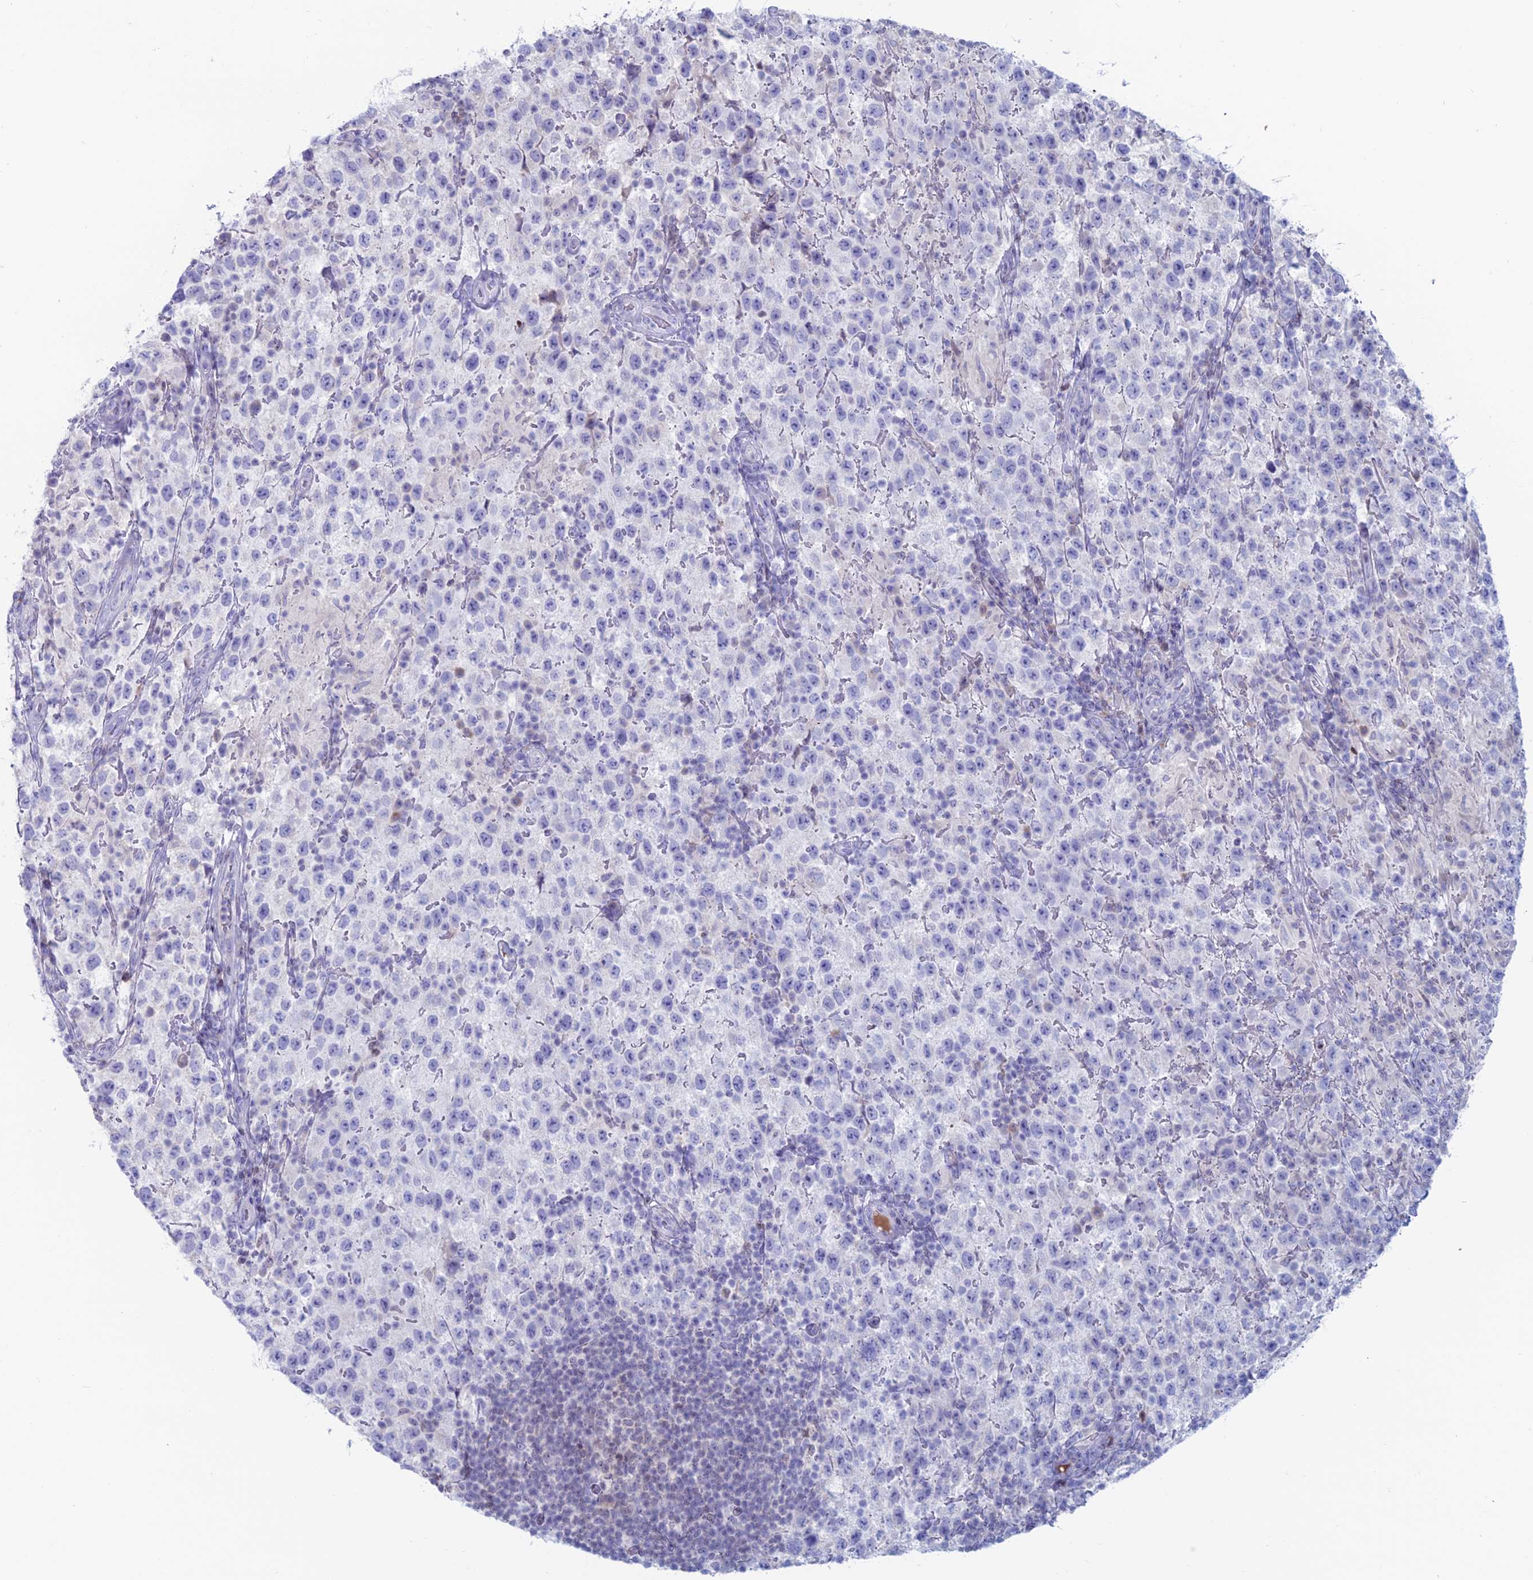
{"staining": {"intensity": "negative", "quantity": "none", "location": "none"}, "tissue": "testis cancer", "cell_type": "Tumor cells", "image_type": "cancer", "snomed": [{"axis": "morphology", "description": "Seminoma, NOS"}, {"axis": "morphology", "description": "Carcinoma, Embryonal, NOS"}, {"axis": "topography", "description": "Testis"}], "caption": "Tumor cells show no significant protein expression in embryonal carcinoma (testis).", "gene": "CERS6", "patient": {"sex": "male", "age": 41}}